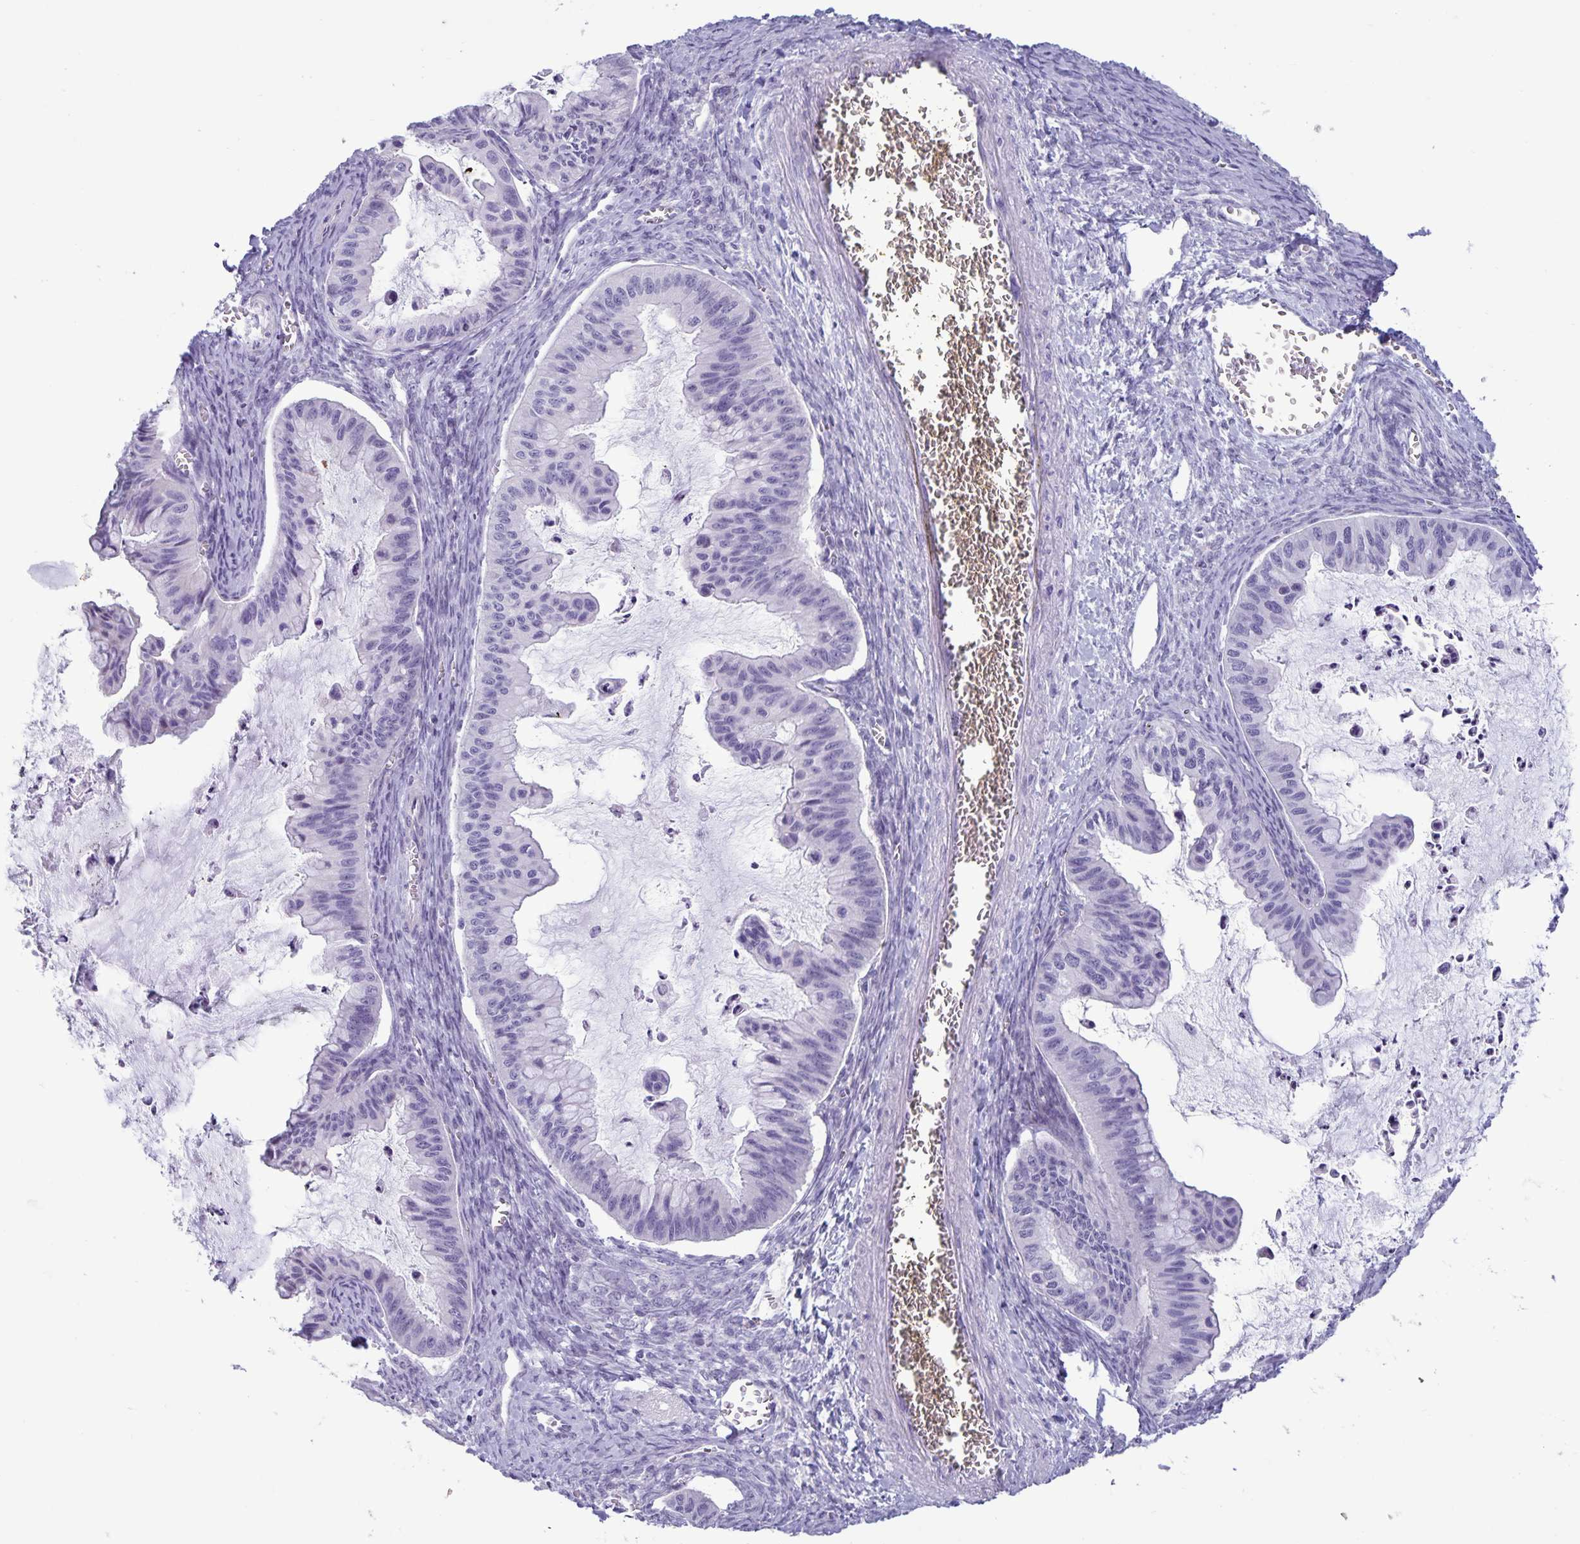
{"staining": {"intensity": "negative", "quantity": "none", "location": "none"}, "tissue": "ovarian cancer", "cell_type": "Tumor cells", "image_type": "cancer", "snomed": [{"axis": "morphology", "description": "Cystadenocarcinoma, mucinous, NOS"}, {"axis": "topography", "description": "Ovary"}], "caption": "Tumor cells show no significant protein staining in mucinous cystadenocarcinoma (ovarian).", "gene": "IBTK", "patient": {"sex": "female", "age": 72}}